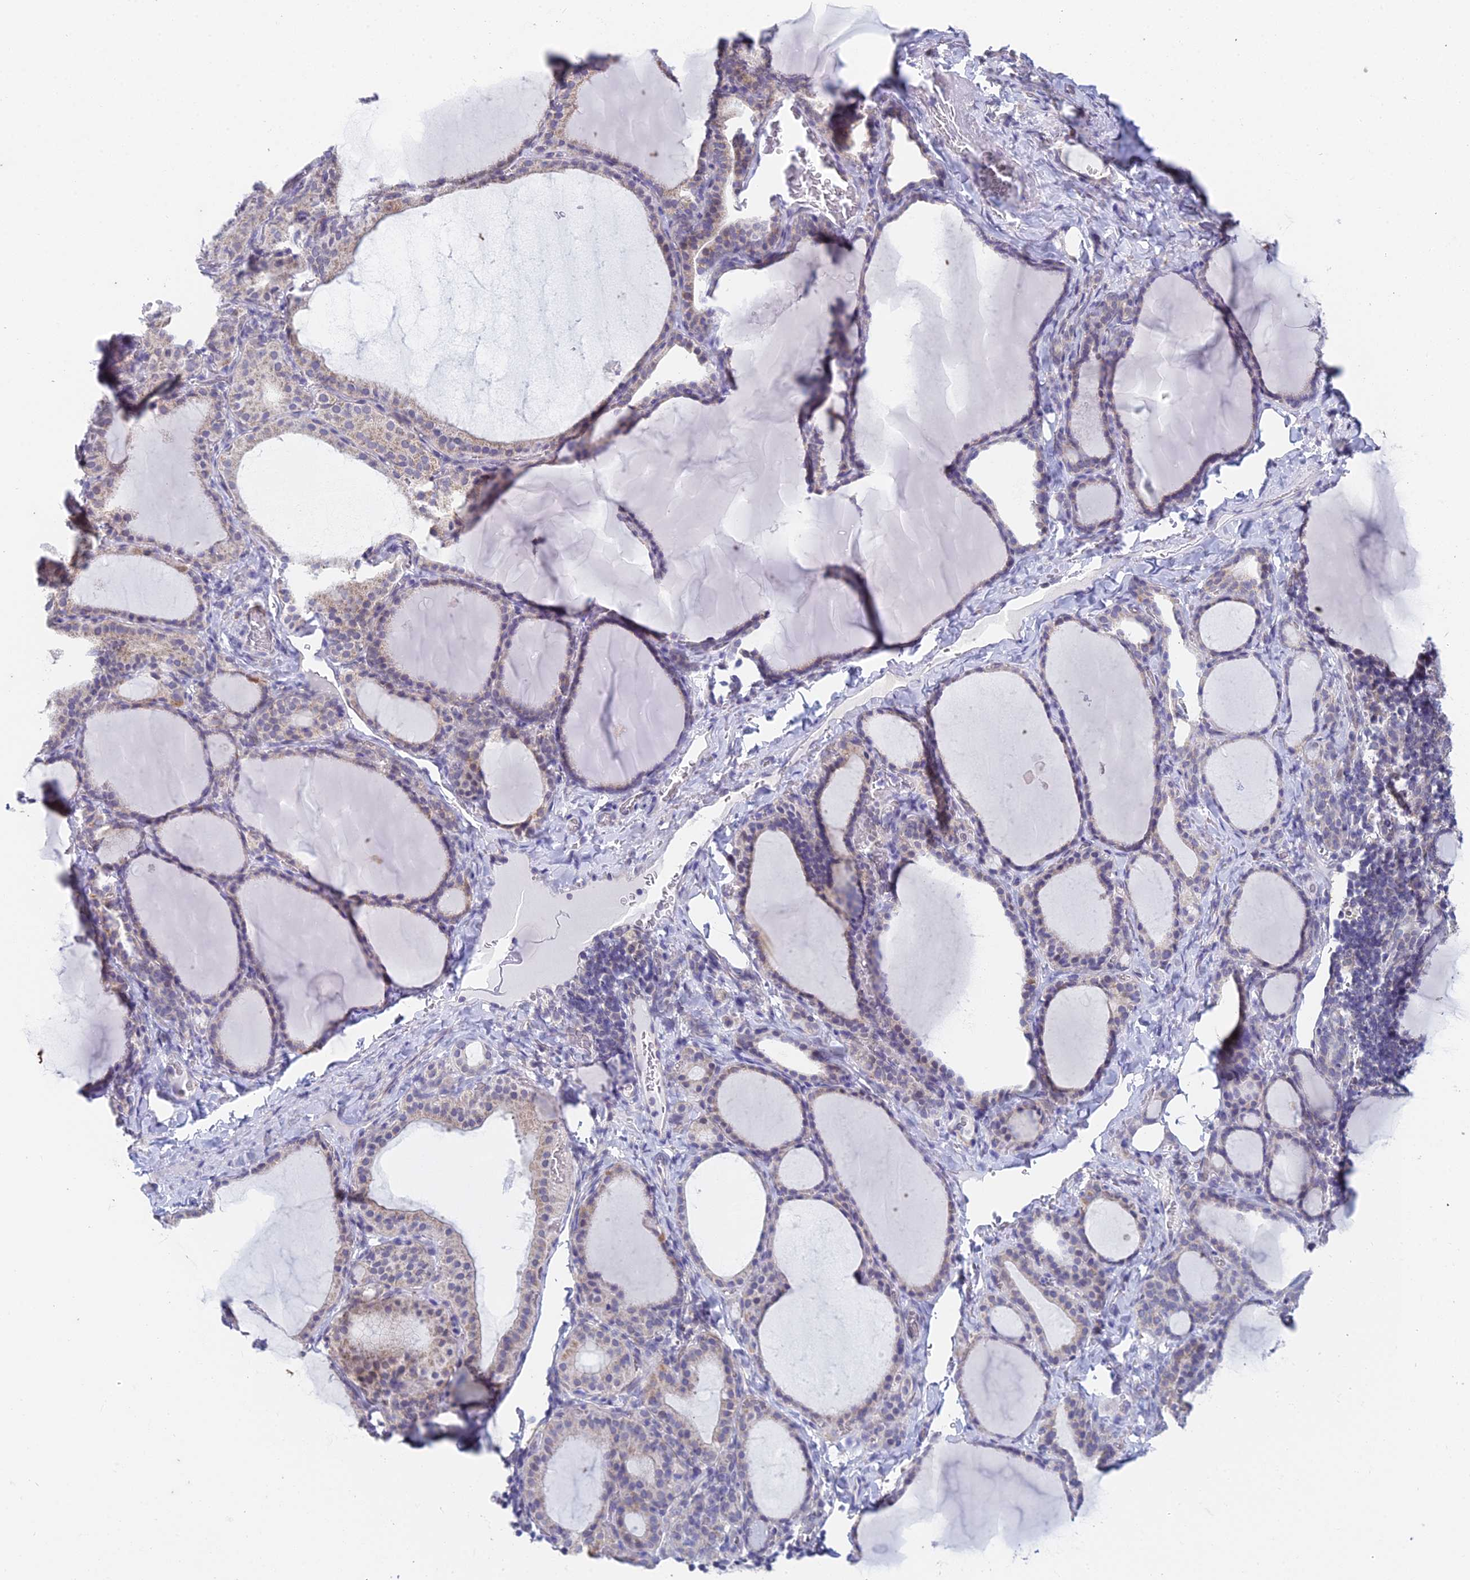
{"staining": {"intensity": "weak", "quantity": "<25%", "location": "cytoplasmic/membranous"}, "tissue": "thyroid gland", "cell_type": "Glandular cells", "image_type": "normal", "snomed": [{"axis": "morphology", "description": "Normal tissue, NOS"}, {"axis": "topography", "description": "Thyroid gland"}], "caption": "An immunohistochemistry image of benign thyroid gland is shown. There is no staining in glandular cells of thyroid gland.", "gene": "EEF2KMT", "patient": {"sex": "female", "age": 39}}